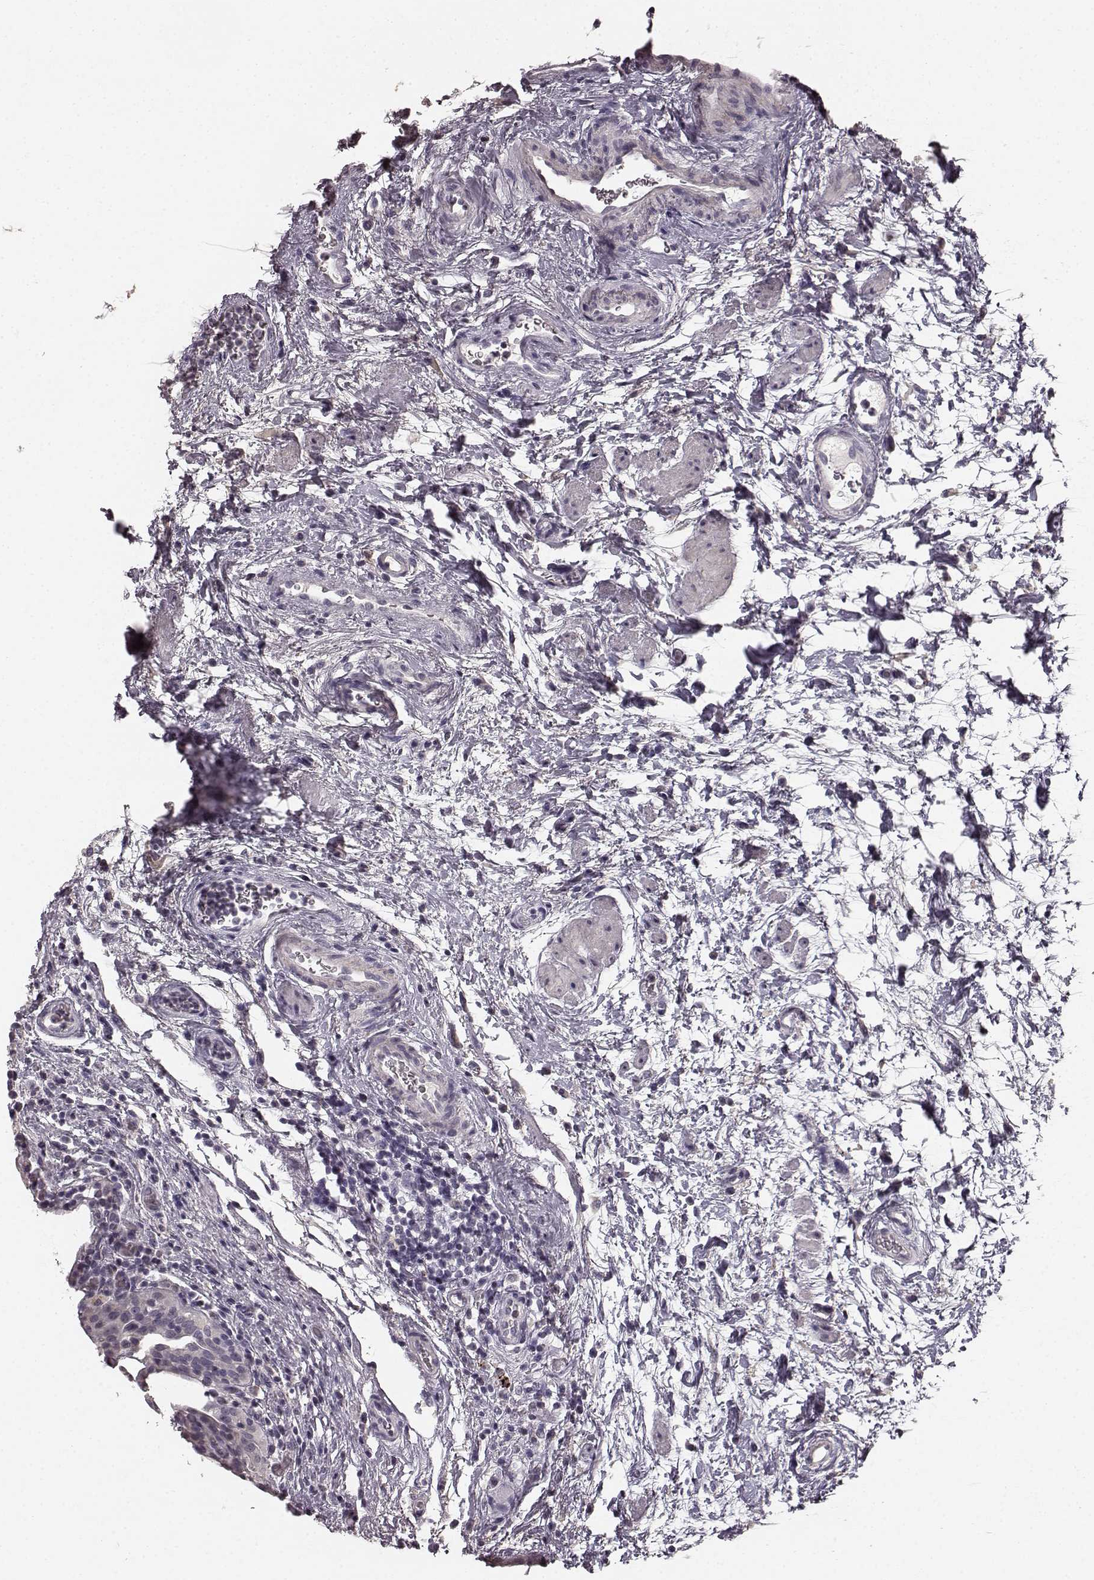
{"staining": {"intensity": "negative", "quantity": "none", "location": "none"}, "tissue": "urinary bladder", "cell_type": "Urothelial cells", "image_type": "normal", "snomed": [{"axis": "morphology", "description": "Normal tissue, NOS"}, {"axis": "topography", "description": "Urinary bladder"}], "caption": "This is an IHC photomicrograph of unremarkable urinary bladder. There is no staining in urothelial cells.", "gene": "RIT2", "patient": {"sex": "male", "age": 69}}